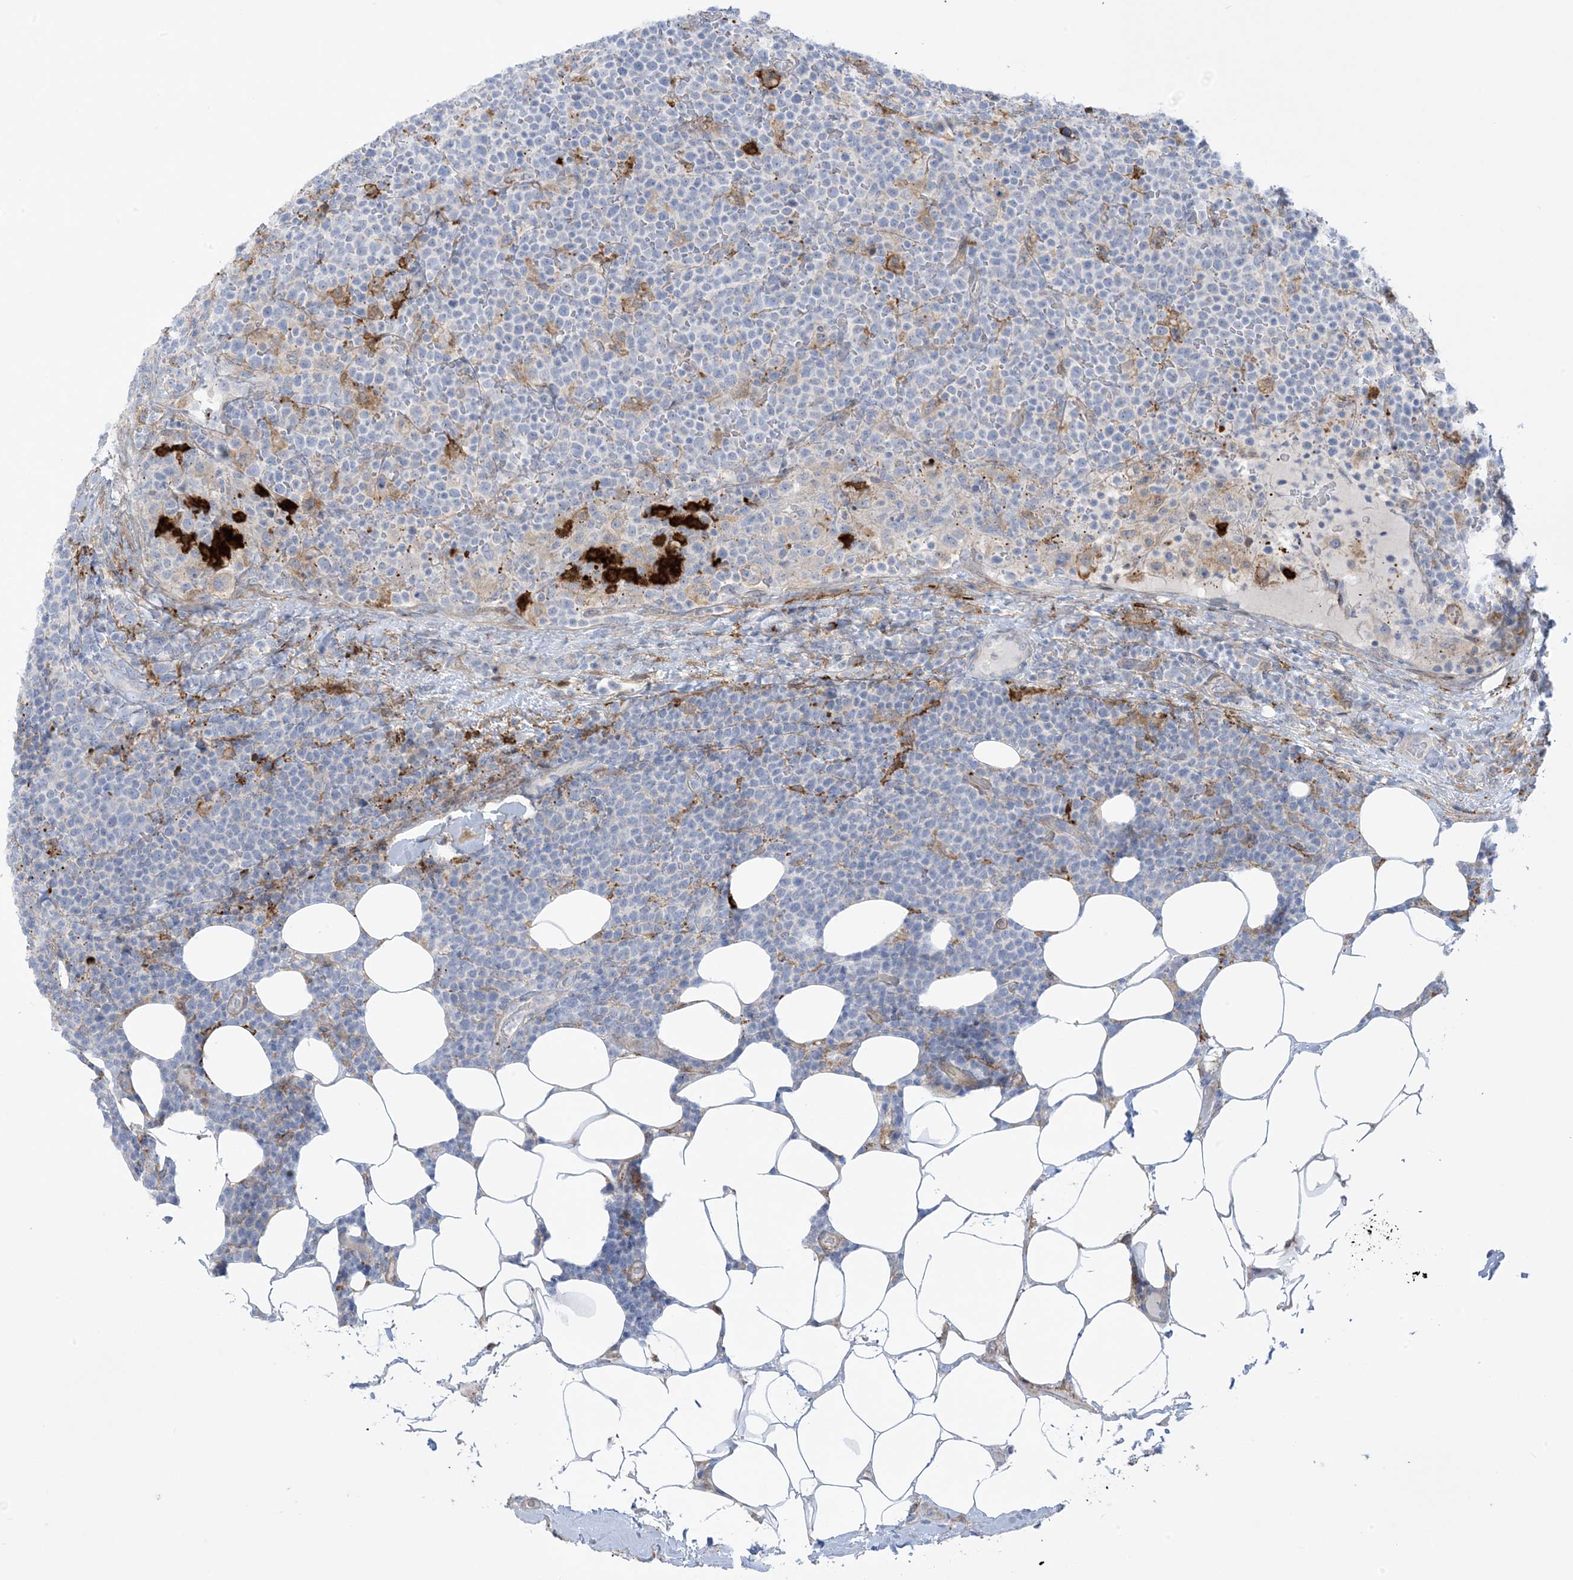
{"staining": {"intensity": "negative", "quantity": "none", "location": "none"}, "tissue": "lymphoma", "cell_type": "Tumor cells", "image_type": "cancer", "snomed": [{"axis": "morphology", "description": "Malignant lymphoma, non-Hodgkin's type, High grade"}, {"axis": "topography", "description": "Lymph node"}], "caption": "Immunohistochemical staining of human high-grade malignant lymphoma, non-Hodgkin's type reveals no significant staining in tumor cells.", "gene": "ICMT", "patient": {"sex": "male", "age": 61}}